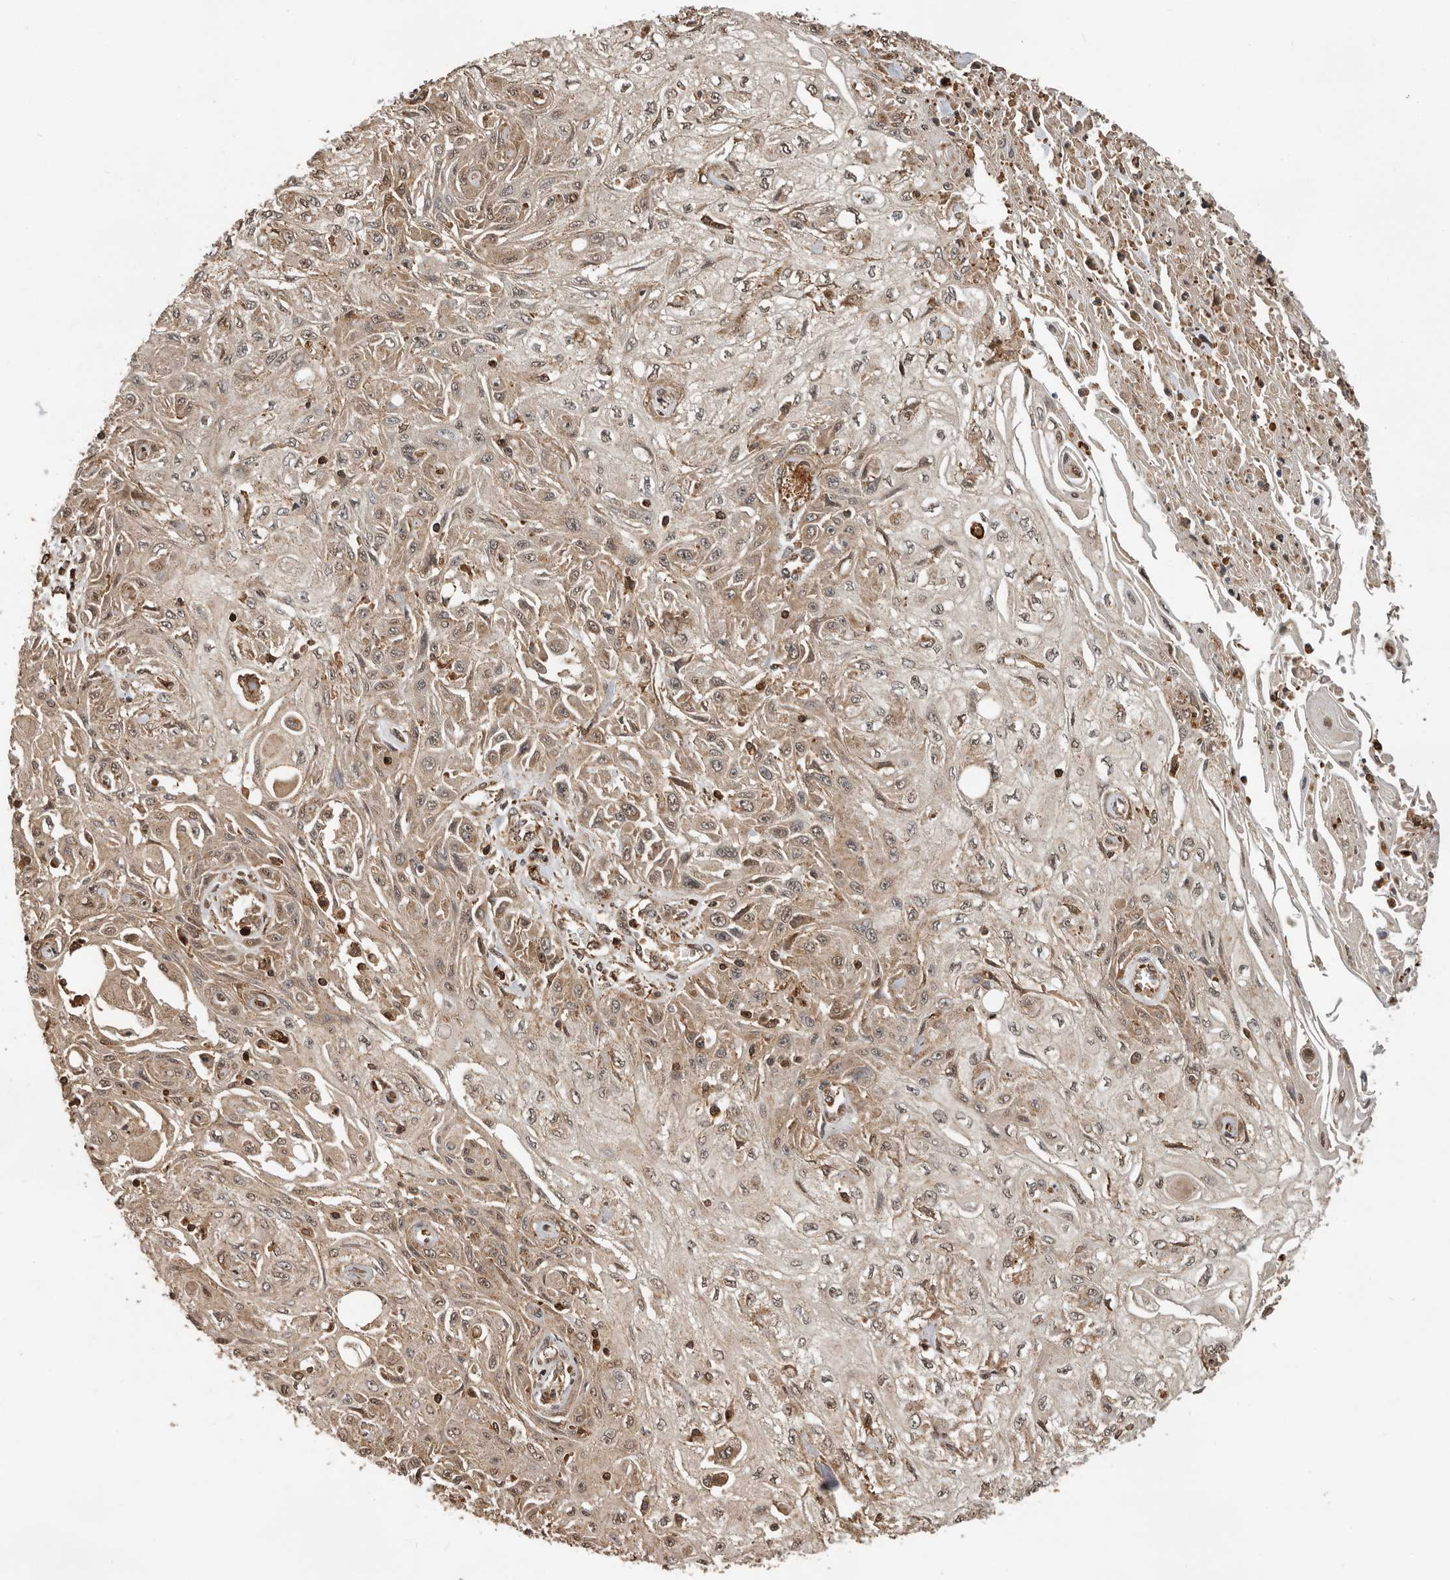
{"staining": {"intensity": "moderate", "quantity": "25%-75%", "location": "cytoplasmic/membranous"}, "tissue": "skin cancer", "cell_type": "Tumor cells", "image_type": "cancer", "snomed": [{"axis": "morphology", "description": "Squamous cell carcinoma, NOS"}, {"axis": "morphology", "description": "Squamous cell carcinoma, metastatic, NOS"}, {"axis": "topography", "description": "Skin"}, {"axis": "topography", "description": "Lymph node"}], "caption": "Metastatic squamous cell carcinoma (skin) stained for a protein exhibits moderate cytoplasmic/membranous positivity in tumor cells. The staining is performed using DAB (3,3'-diaminobenzidine) brown chromogen to label protein expression. The nuclei are counter-stained blue using hematoxylin.", "gene": "RNF157", "patient": {"sex": "male", "age": 75}}